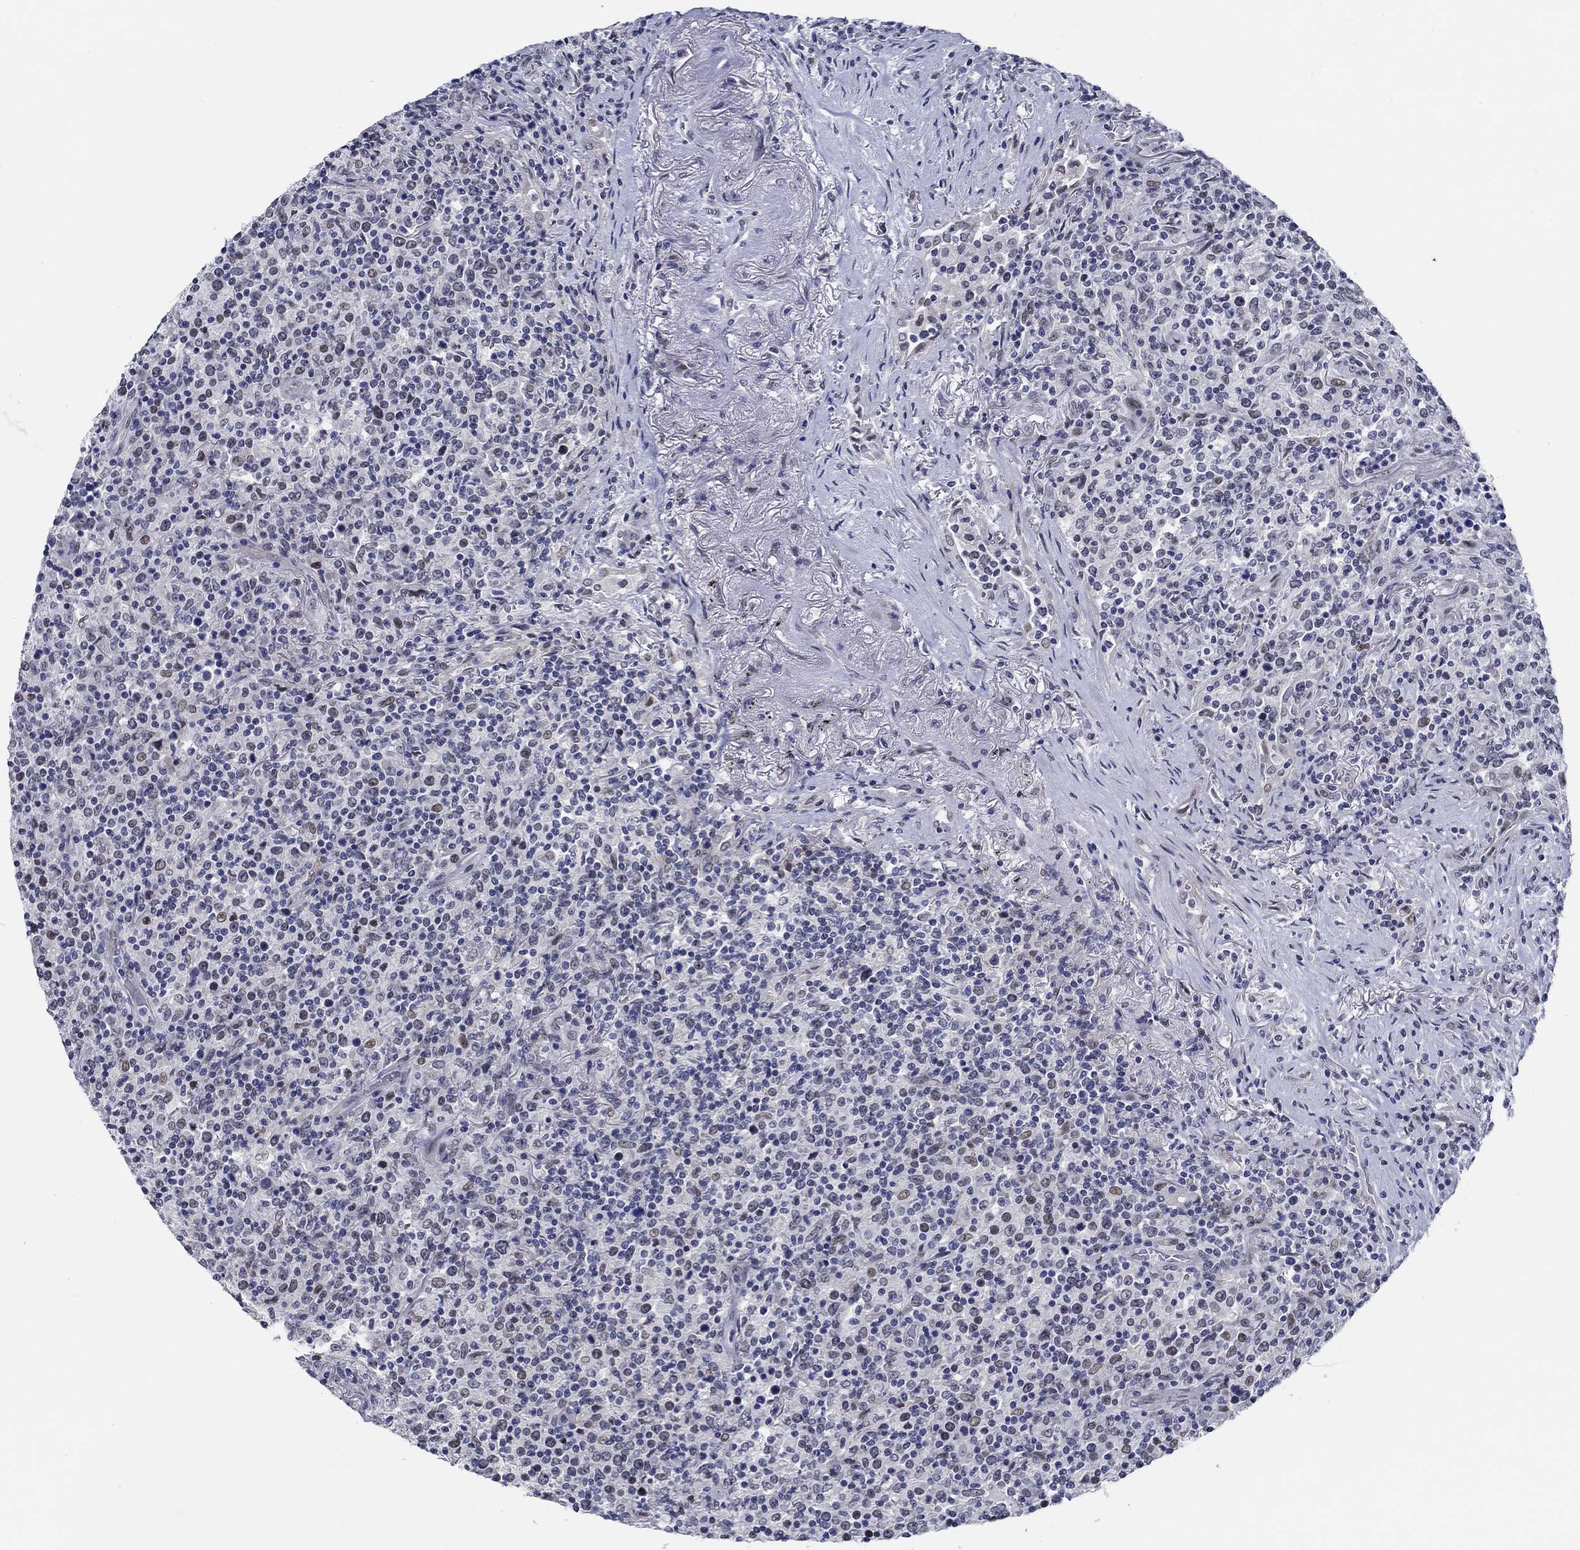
{"staining": {"intensity": "negative", "quantity": "none", "location": "none"}, "tissue": "lymphoma", "cell_type": "Tumor cells", "image_type": "cancer", "snomed": [{"axis": "morphology", "description": "Malignant lymphoma, non-Hodgkin's type, High grade"}, {"axis": "topography", "description": "Lung"}], "caption": "This is a micrograph of immunohistochemistry staining of lymphoma, which shows no staining in tumor cells.", "gene": "SLC34A1", "patient": {"sex": "male", "age": 79}}